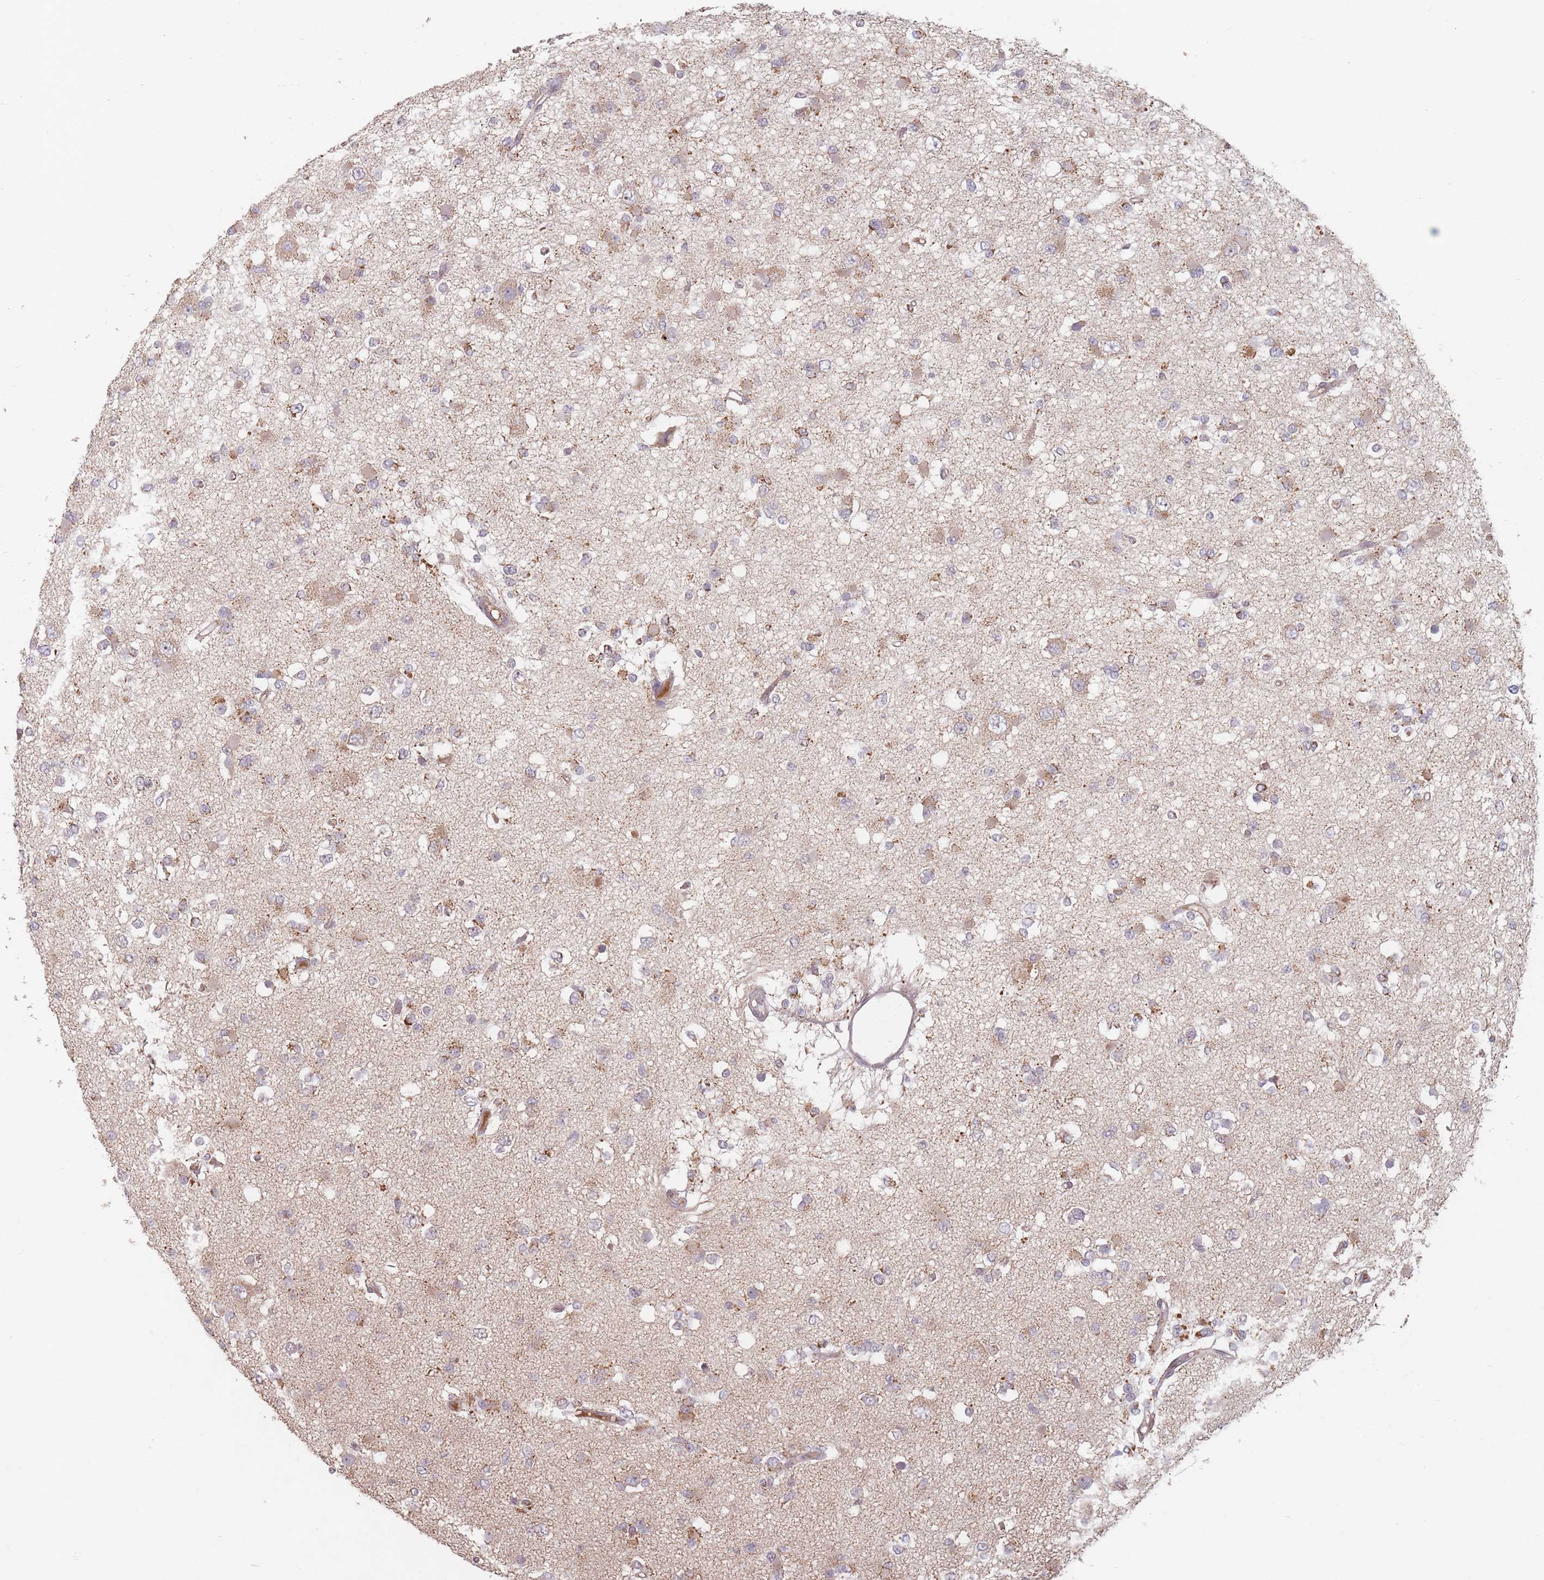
{"staining": {"intensity": "weak", "quantity": "25%-75%", "location": "cytoplasmic/membranous"}, "tissue": "glioma", "cell_type": "Tumor cells", "image_type": "cancer", "snomed": [{"axis": "morphology", "description": "Glioma, malignant, Low grade"}, {"axis": "topography", "description": "Brain"}], "caption": "Protein analysis of malignant glioma (low-grade) tissue exhibits weak cytoplasmic/membranous staining in about 25%-75% of tumor cells.", "gene": "OR2M4", "patient": {"sex": "female", "age": 22}}